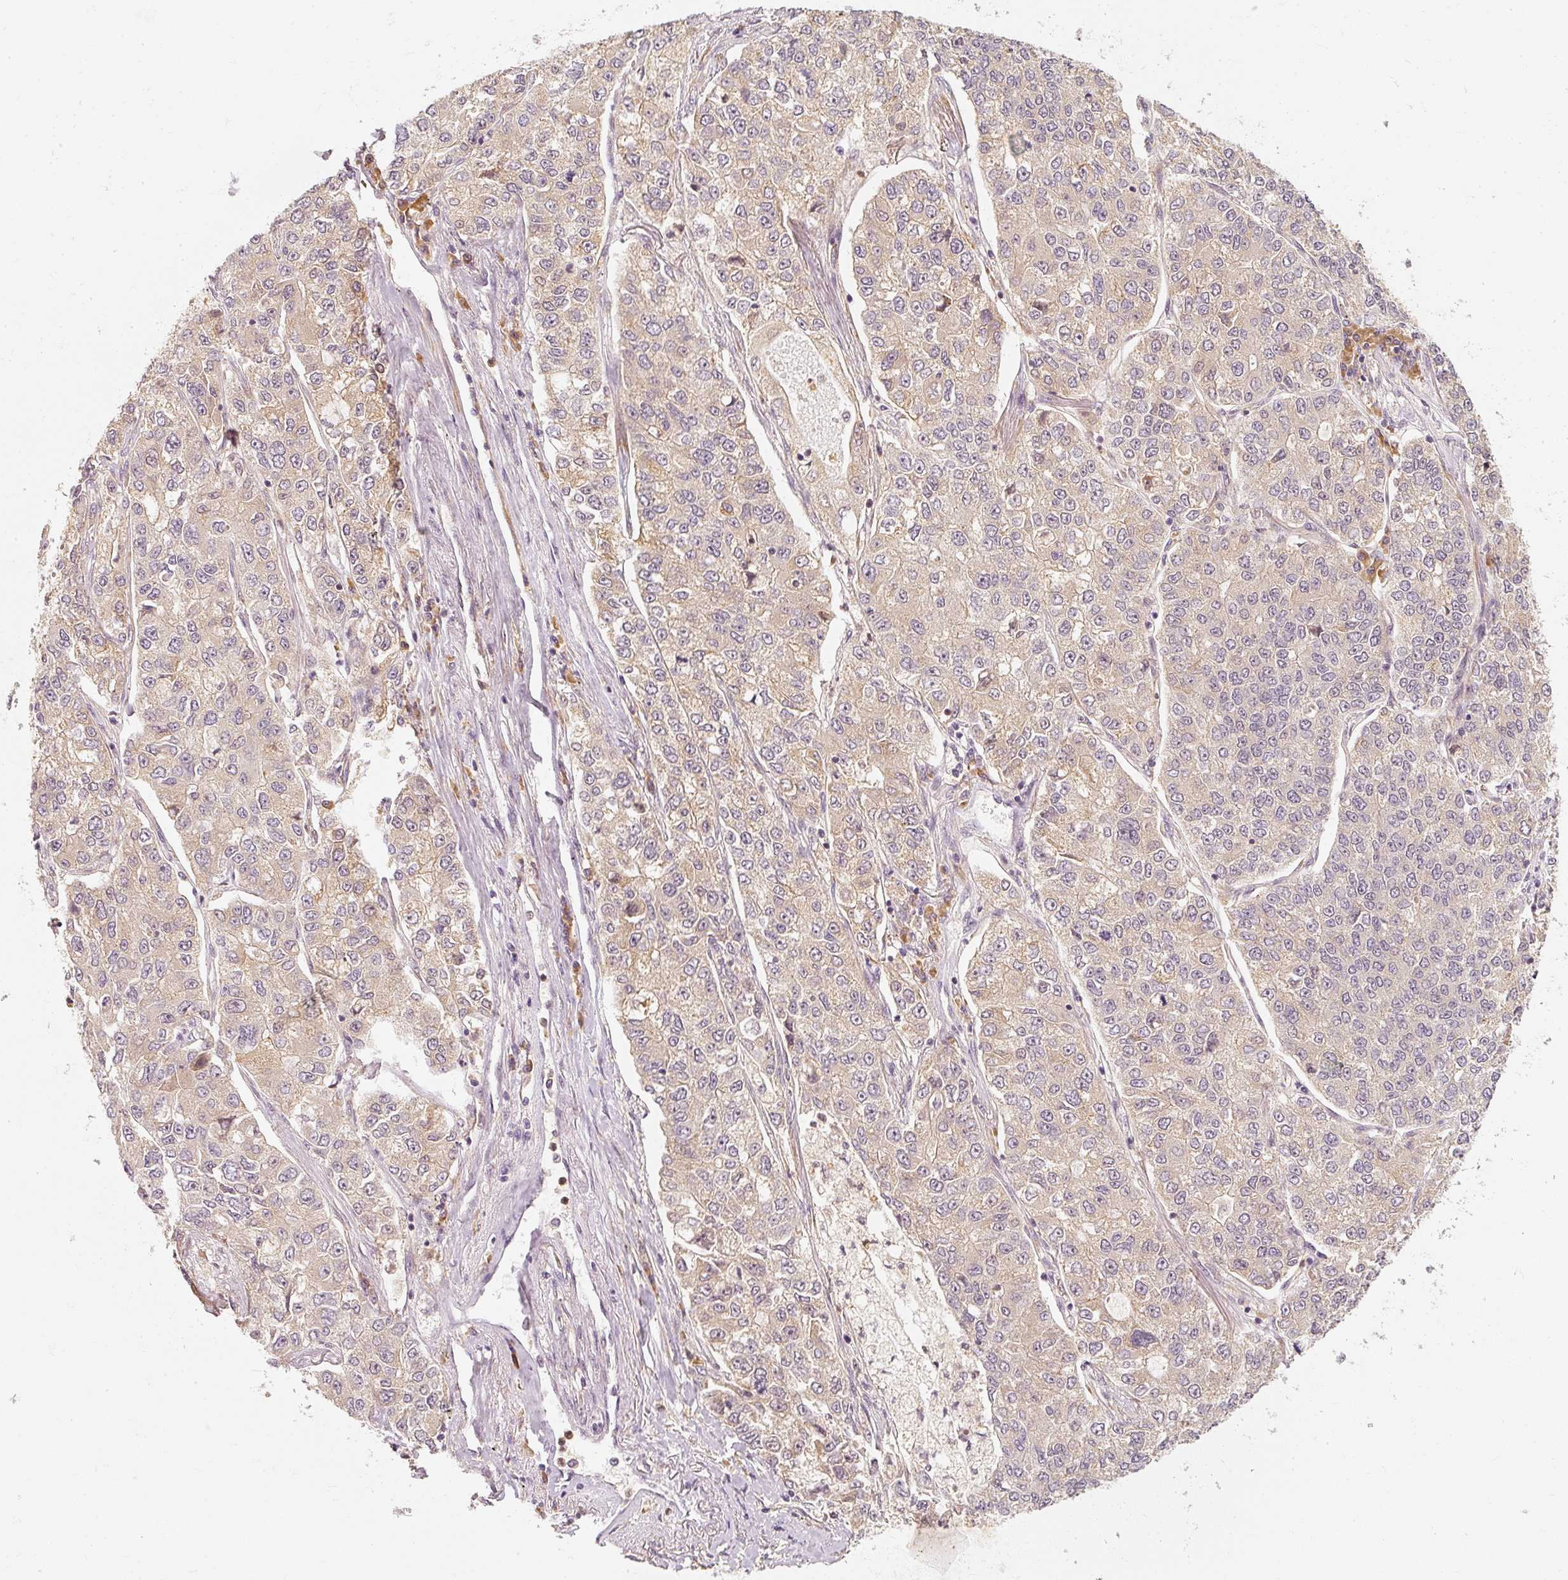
{"staining": {"intensity": "negative", "quantity": "none", "location": "none"}, "tissue": "lung cancer", "cell_type": "Tumor cells", "image_type": "cancer", "snomed": [{"axis": "morphology", "description": "Adenocarcinoma, NOS"}, {"axis": "topography", "description": "Lung"}], "caption": "IHC image of neoplastic tissue: lung cancer (adenocarcinoma) stained with DAB (3,3'-diaminobenzidine) exhibits no significant protein expression in tumor cells.", "gene": "EEF1A2", "patient": {"sex": "male", "age": 49}}